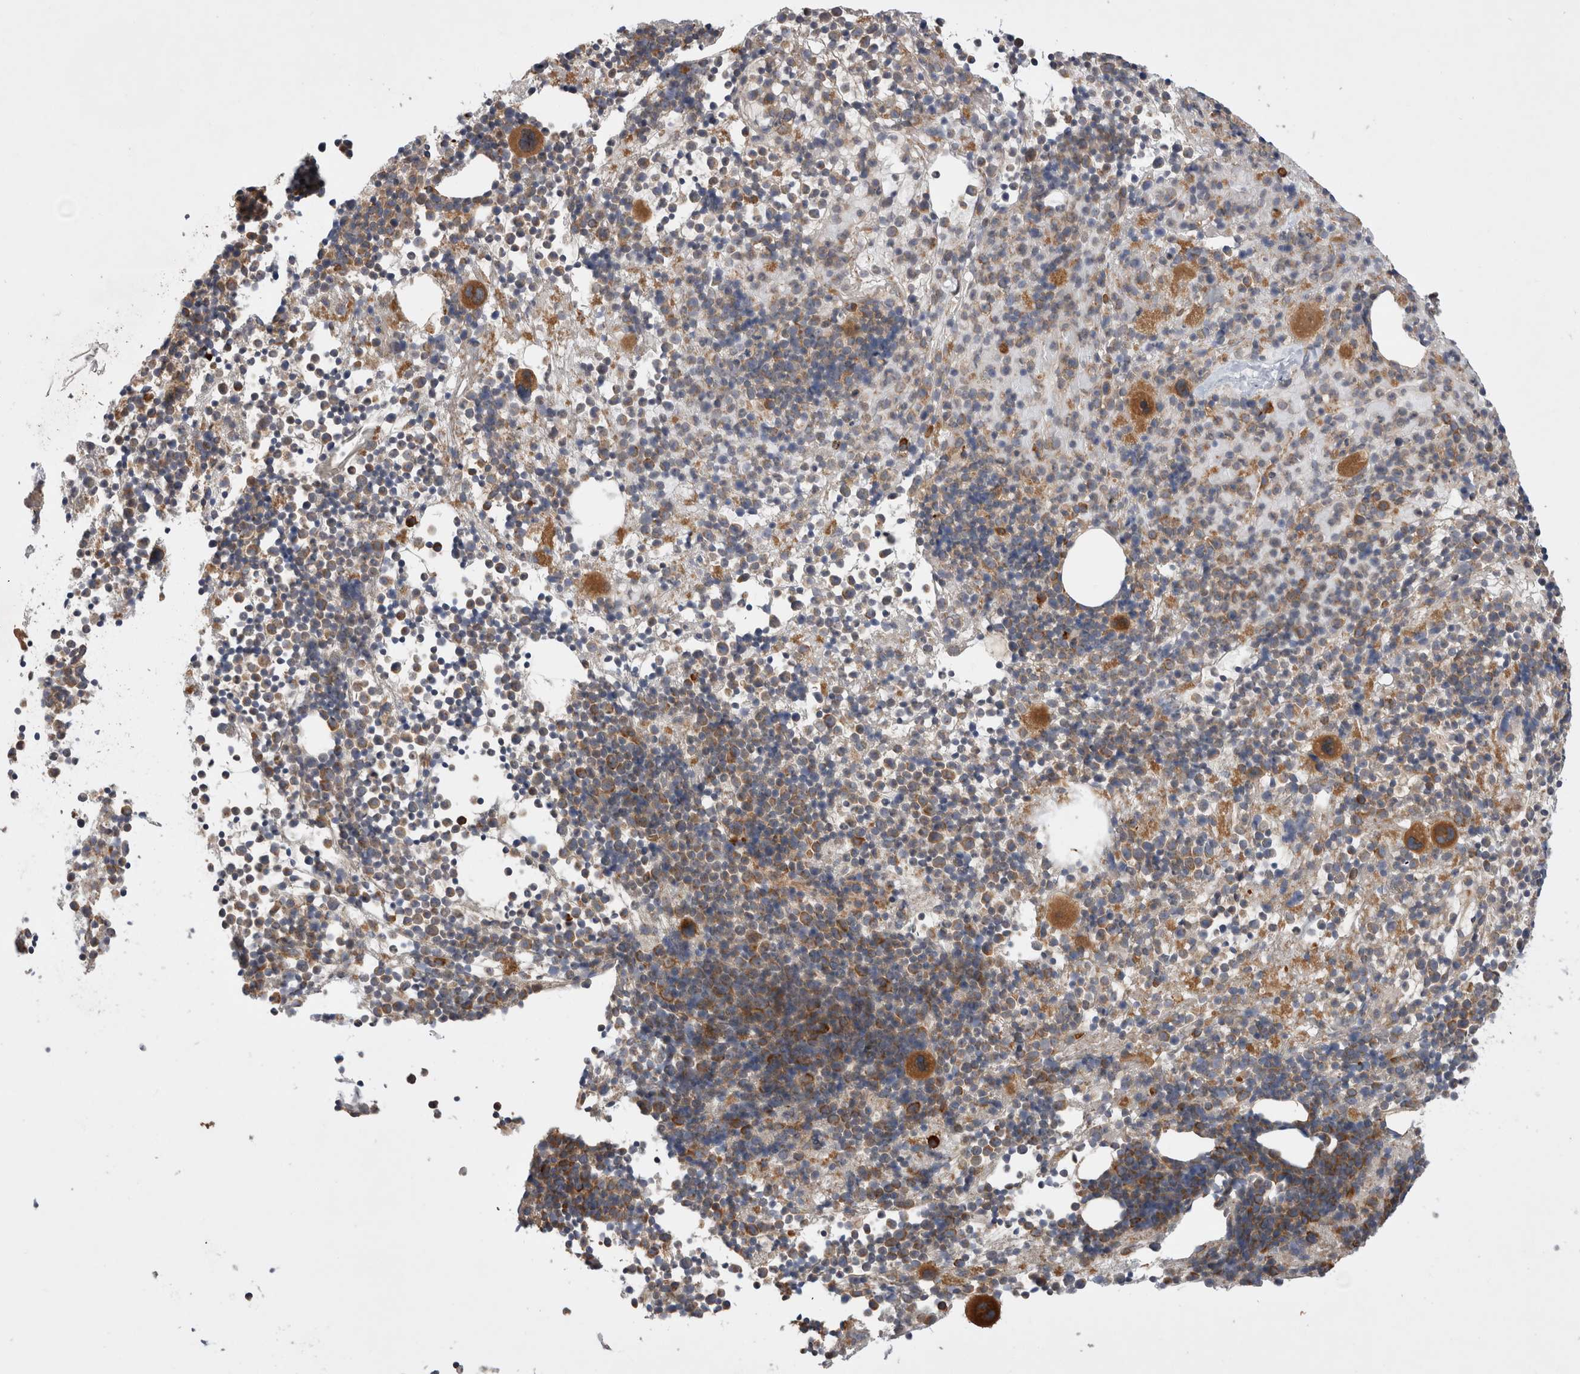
{"staining": {"intensity": "moderate", "quantity": "<25%", "location": "cytoplasmic/membranous"}, "tissue": "bone marrow", "cell_type": "Hematopoietic cells", "image_type": "normal", "snomed": [{"axis": "morphology", "description": "Normal tissue, NOS"}, {"axis": "morphology", "description": "Inflammation, NOS"}, {"axis": "topography", "description": "Bone marrow"}], "caption": "Immunohistochemical staining of benign bone marrow displays low levels of moderate cytoplasmic/membranous positivity in about <25% of hematopoietic cells.", "gene": "PDCD10", "patient": {"sex": "male", "age": 1}}